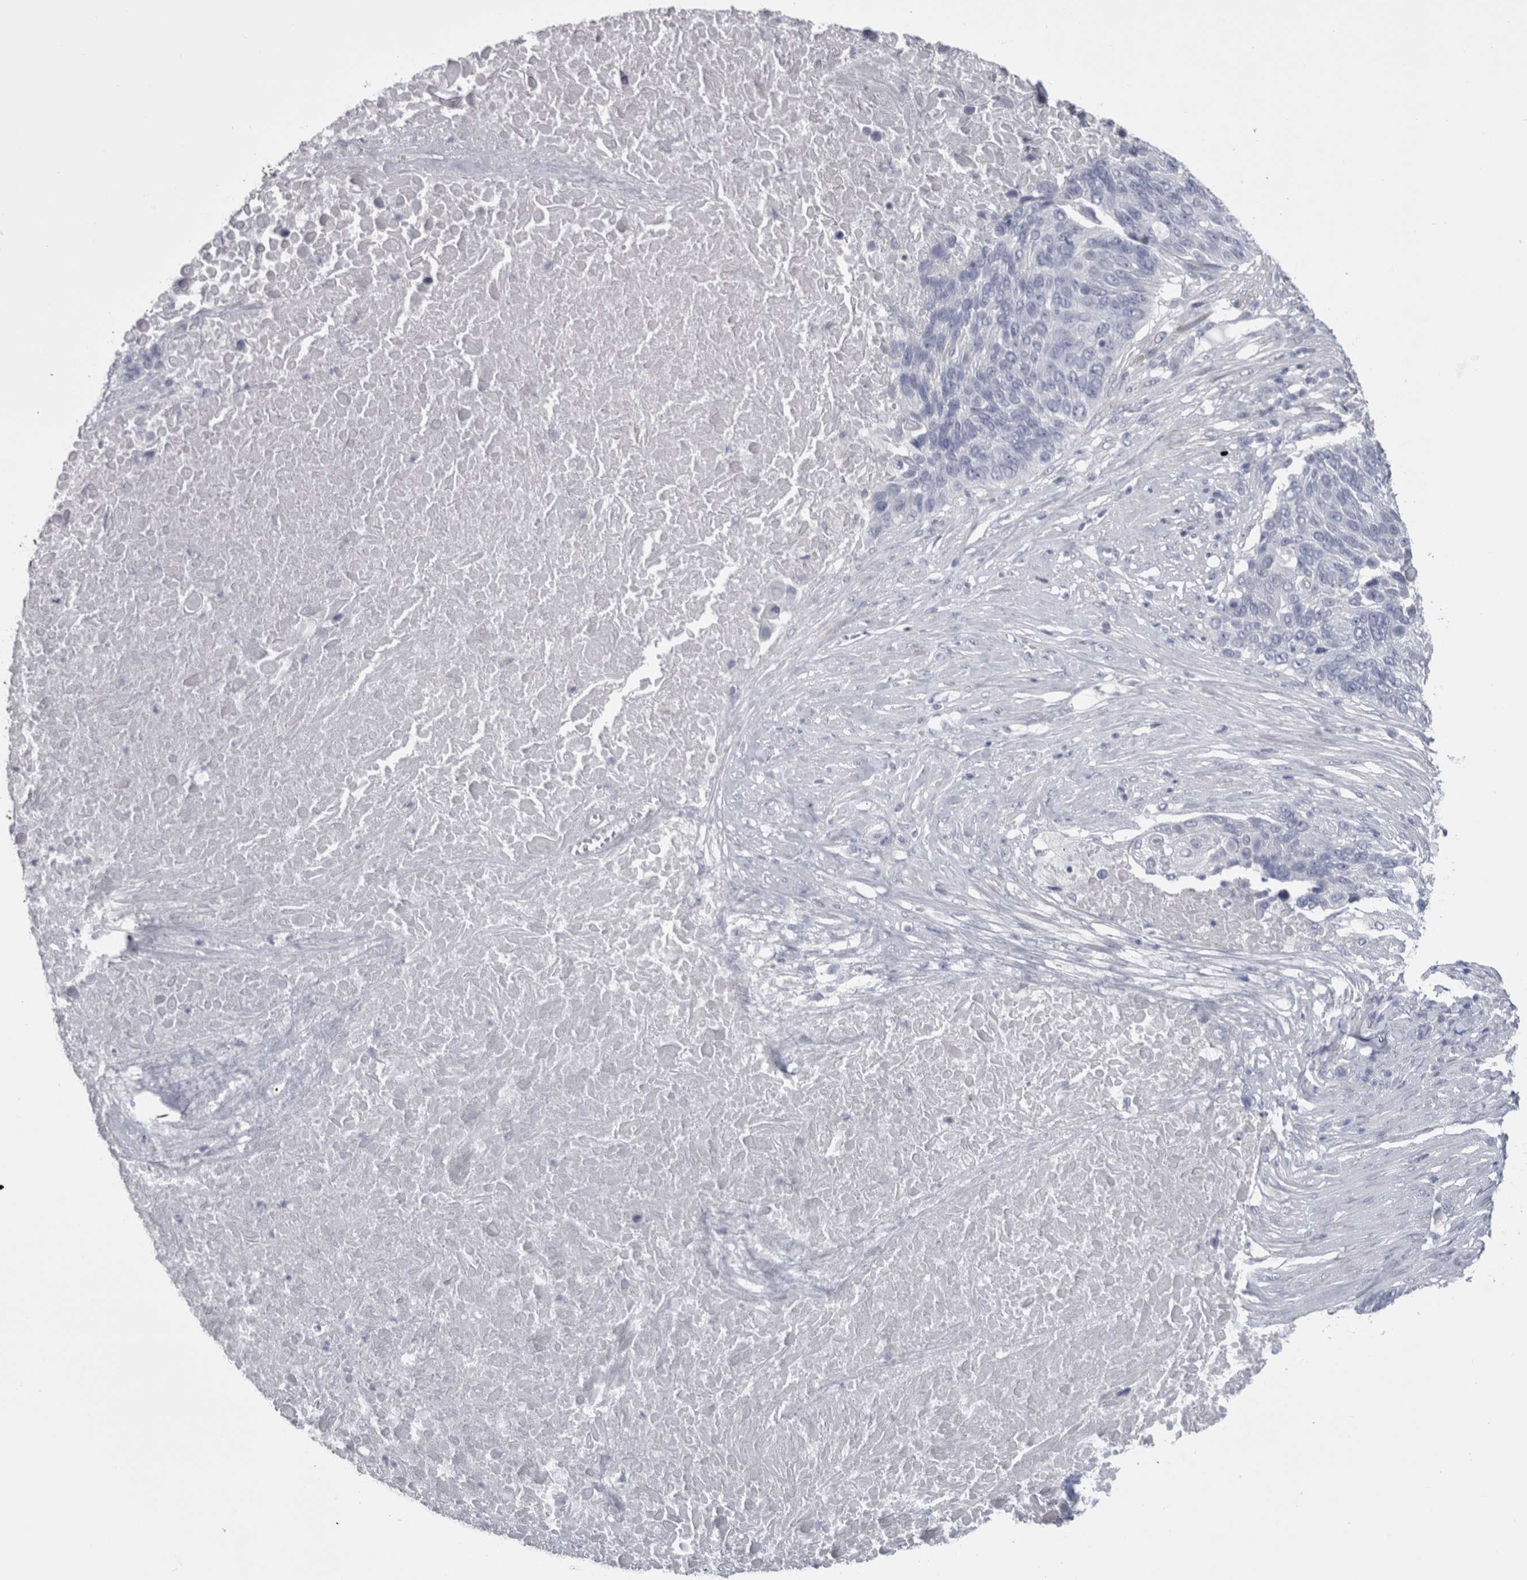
{"staining": {"intensity": "negative", "quantity": "none", "location": "none"}, "tissue": "lung cancer", "cell_type": "Tumor cells", "image_type": "cancer", "snomed": [{"axis": "morphology", "description": "Squamous cell carcinoma, NOS"}, {"axis": "topography", "description": "Lung"}], "caption": "Immunohistochemical staining of human squamous cell carcinoma (lung) demonstrates no significant positivity in tumor cells.", "gene": "MSMB", "patient": {"sex": "male", "age": 66}}